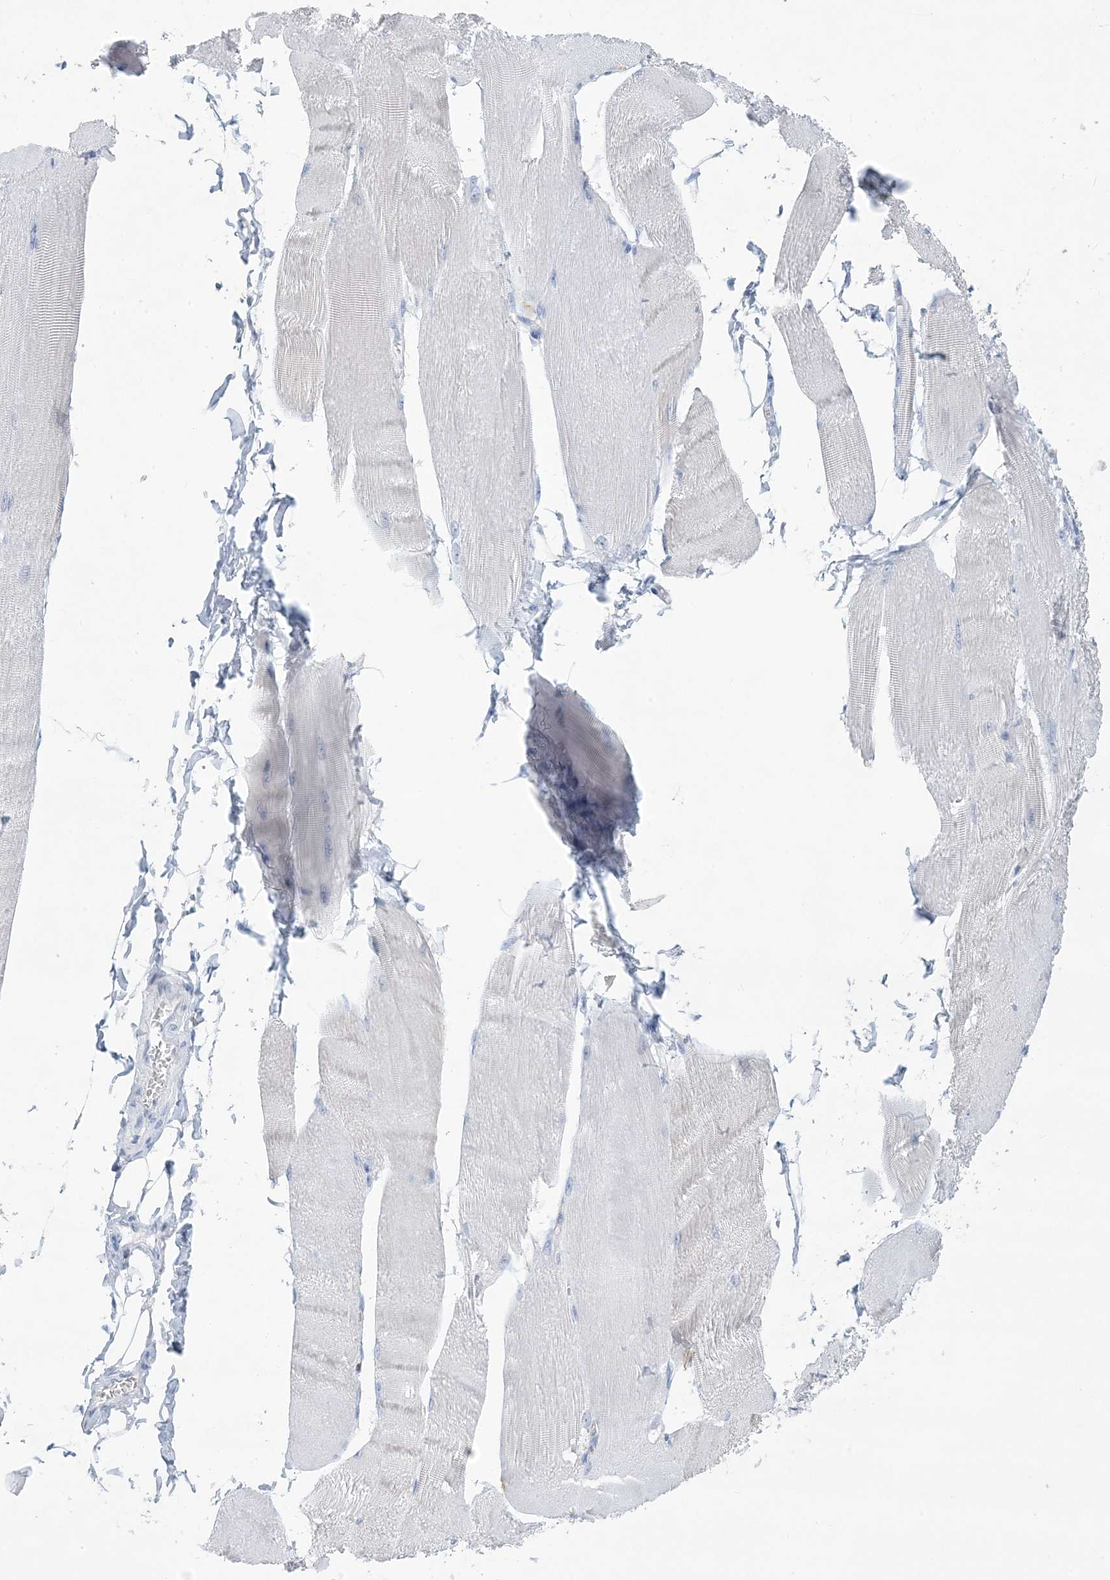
{"staining": {"intensity": "negative", "quantity": "none", "location": "none"}, "tissue": "skeletal muscle", "cell_type": "Myocytes", "image_type": "normal", "snomed": [{"axis": "morphology", "description": "Normal tissue, NOS"}, {"axis": "morphology", "description": "Basal cell carcinoma"}, {"axis": "topography", "description": "Skeletal muscle"}], "caption": "Histopathology image shows no protein positivity in myocytes of benign skeletal muscle. (Brightfield microscopy of DAB immunohistochemistry at high magnification).", "gene": "PSD4", "patient": {"sex": "female", "age": 64}}